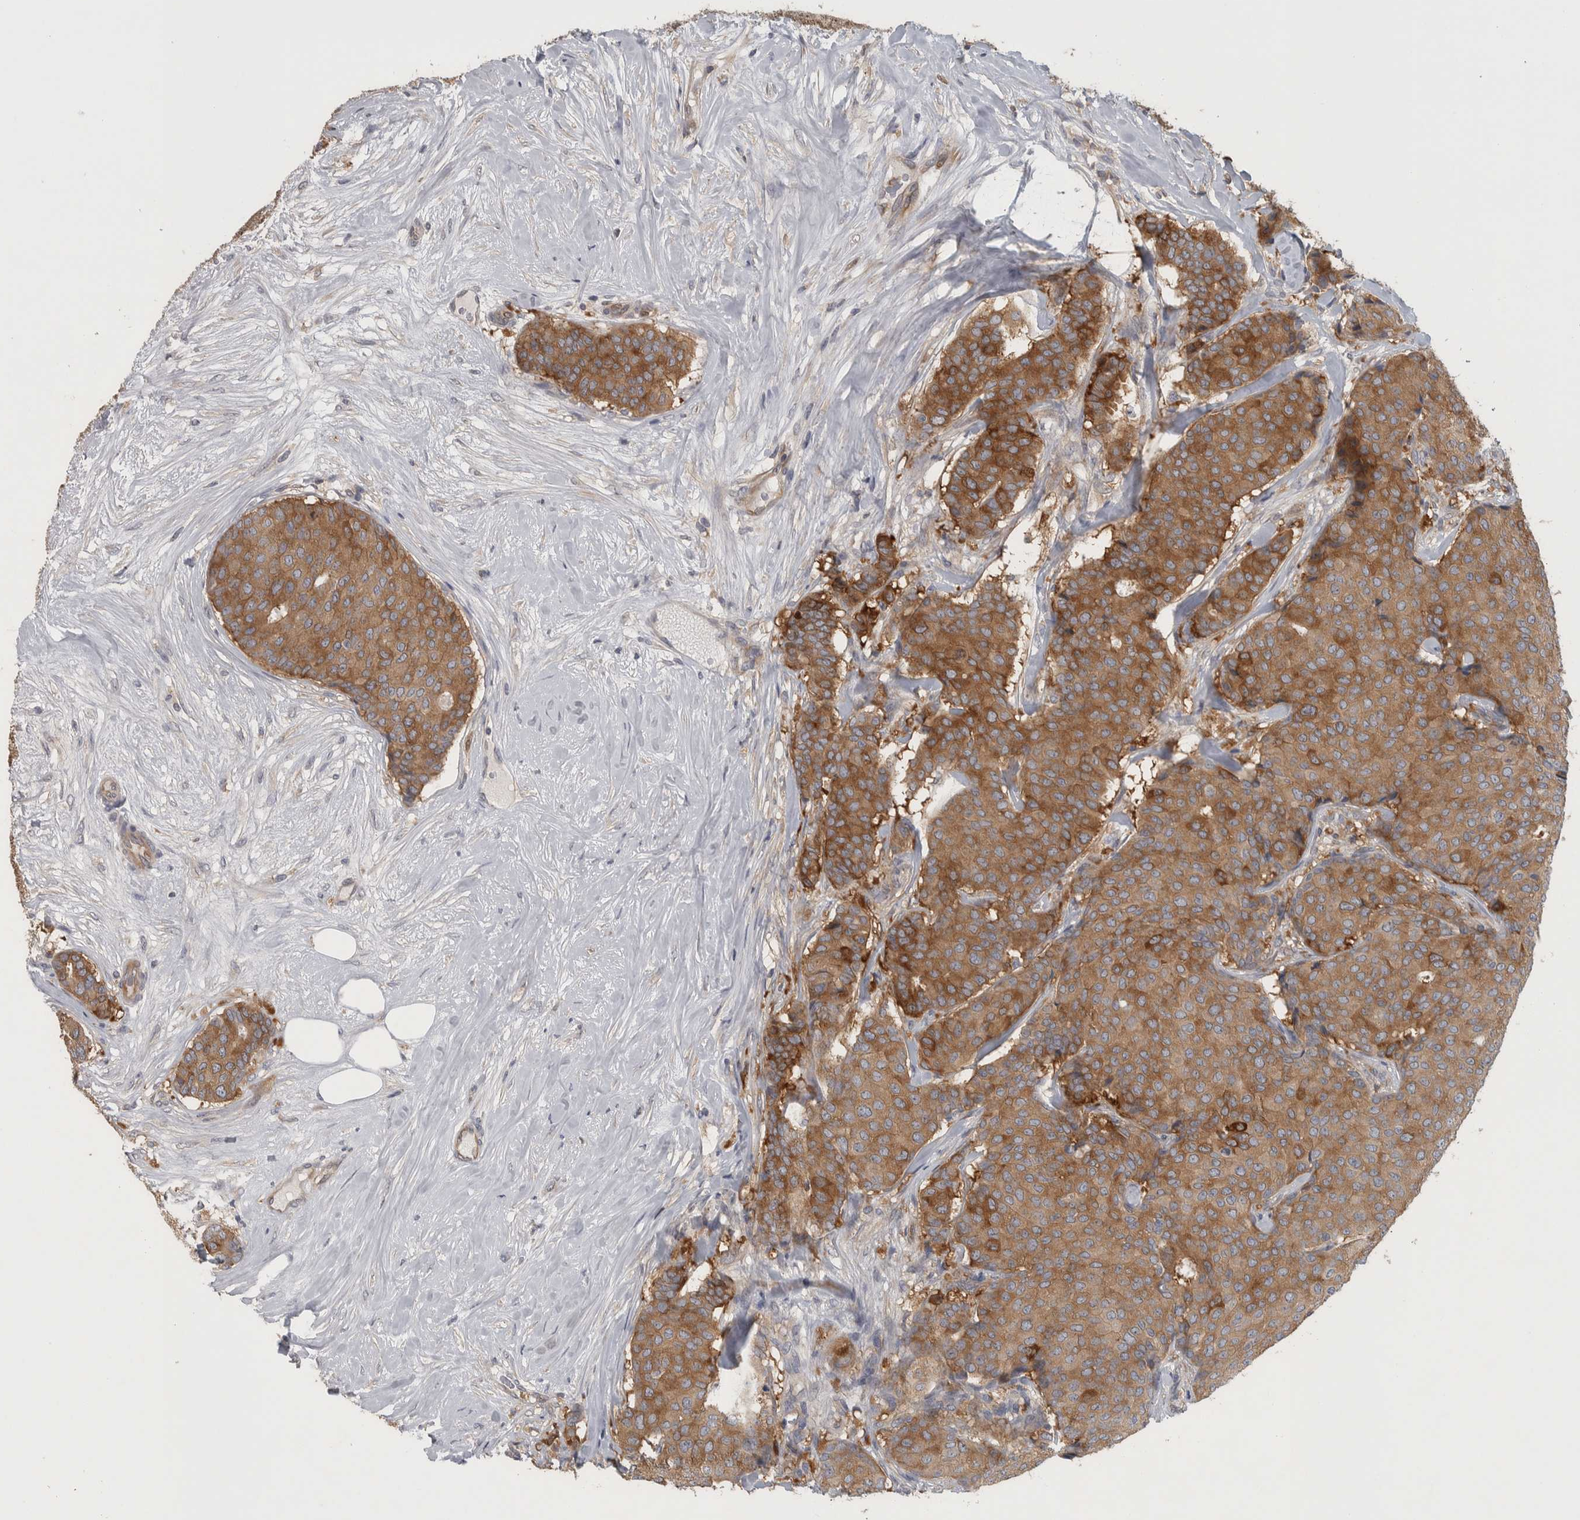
{"staining": {"intensity": "strong", "quantity": ">75%", "location": "cytoplasmic/membranous"}, "tissue": "breast cancer", "cell_type": "Tumor cells", "image_type": "cancer", "snomed": [{"axis": "morphology", "description": "Duct carcinoma"}, {"axis": "topography", "description": "Breast"}], "caption": "Protein staining of breast cancer (intraductal carcinoma) tissue displays strong cytoplasmic/membranous expression in about >75% of tumor cells. The protein of interest is stained brown, and the nuclei are stained in blue (DAB (3,3'-diaminobenzidine) IHC with brightfield microscopy, high magnification).", "gene": "NFKB2", "patient": {"sex": "female", "age": 75}}